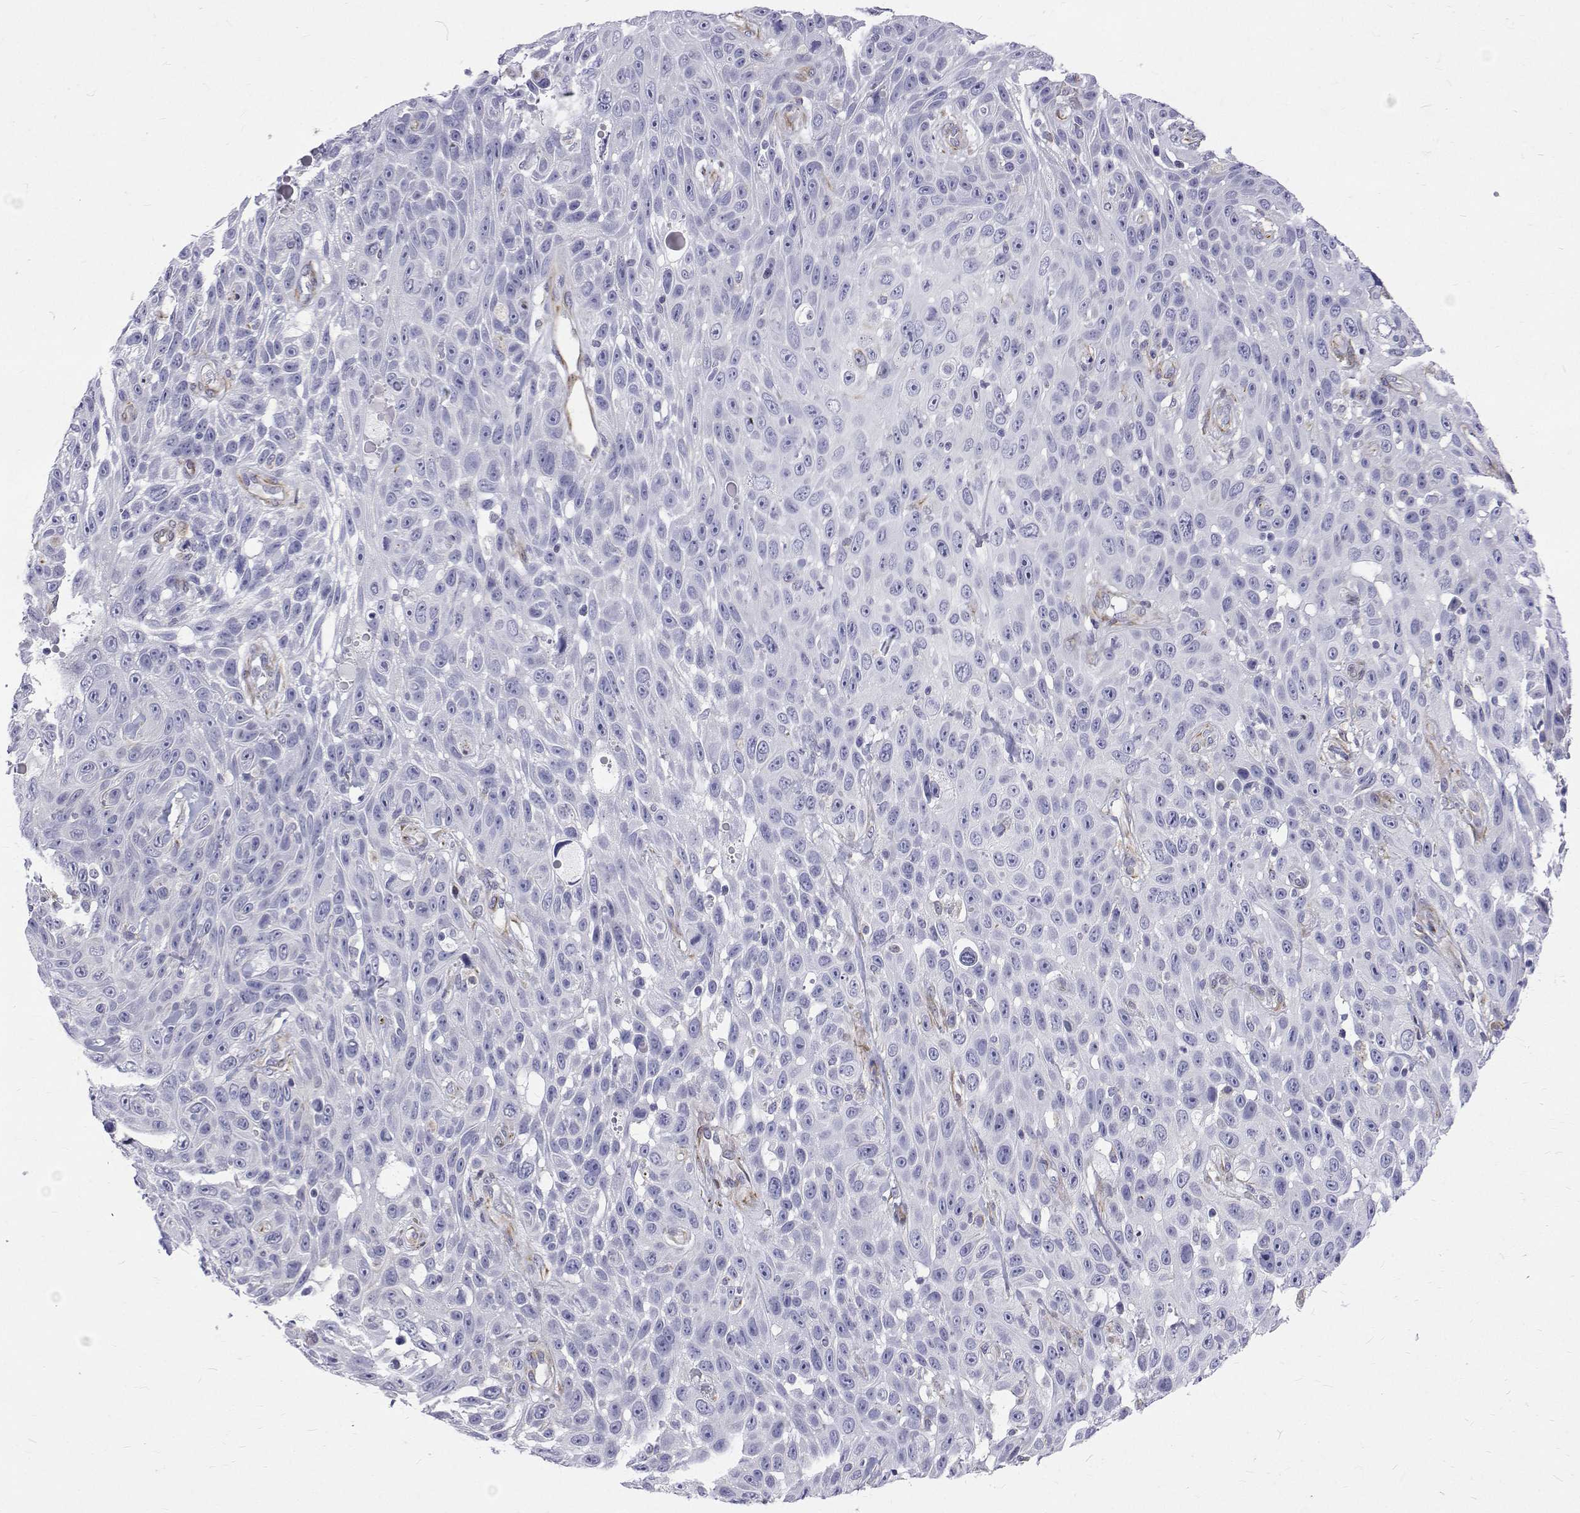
{"staining": {"intensity": "negative", "quantity": "none", "location": "none"}, "tissue": "skin cancer", "cell_type": "Tumor cells", "image_type": "cancer", "snomed": [{"axis": "morphology", "description": "Squamous cell carcinoma, NOS"}, {"axis": "topography", "description": "Skin"}], "caption": "Immunohistochemistry of human skin cancer (squamous cell carcinoma) exhibits no staining in tumor cells.", "gene": "OPRPN", "patient": {"sex": "male", "age": 82}}